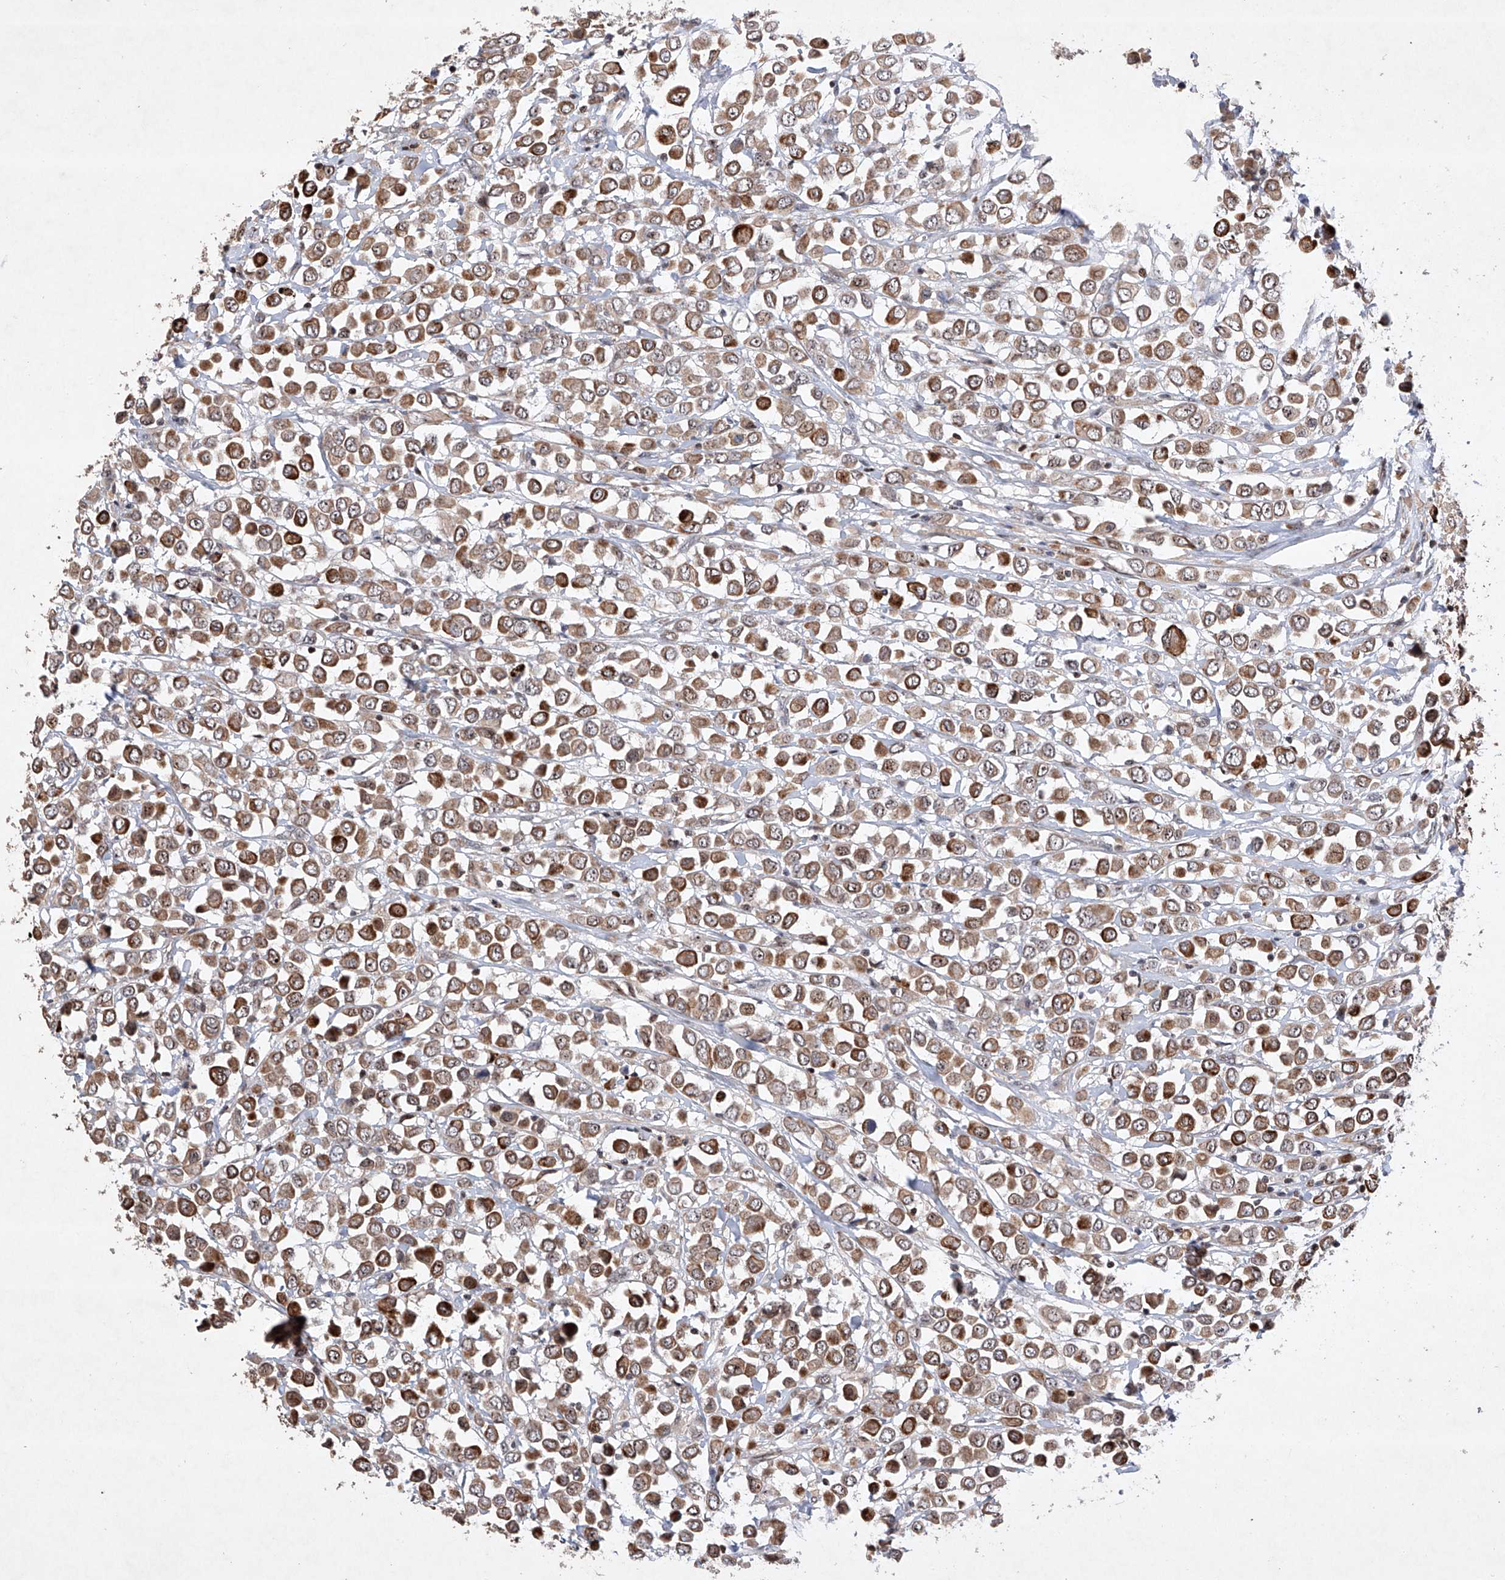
{"staining": {"intensity": "moderate", "quantity": ">75%", "location": "cytoplasmic/membranous,nuclear"}, "tissue": "breast cancer", "cell_type": "Tumor cells", "image_type": "cancer", "snomed": [{"axis": "morphology", "description": "Duct carcinoma"}, {"axis": "topography", "description": "Breast"}], "caption": "Protein staining exhibits moderate cytoplasmic/membranous and nuclear expression in approximately >75% of tumor cells in breast cancer. (DAB = brown stain, brightfield microscopy at high magnification).", "gene": "AFG1L", "patient": {"sex": "female", "age": 61}}